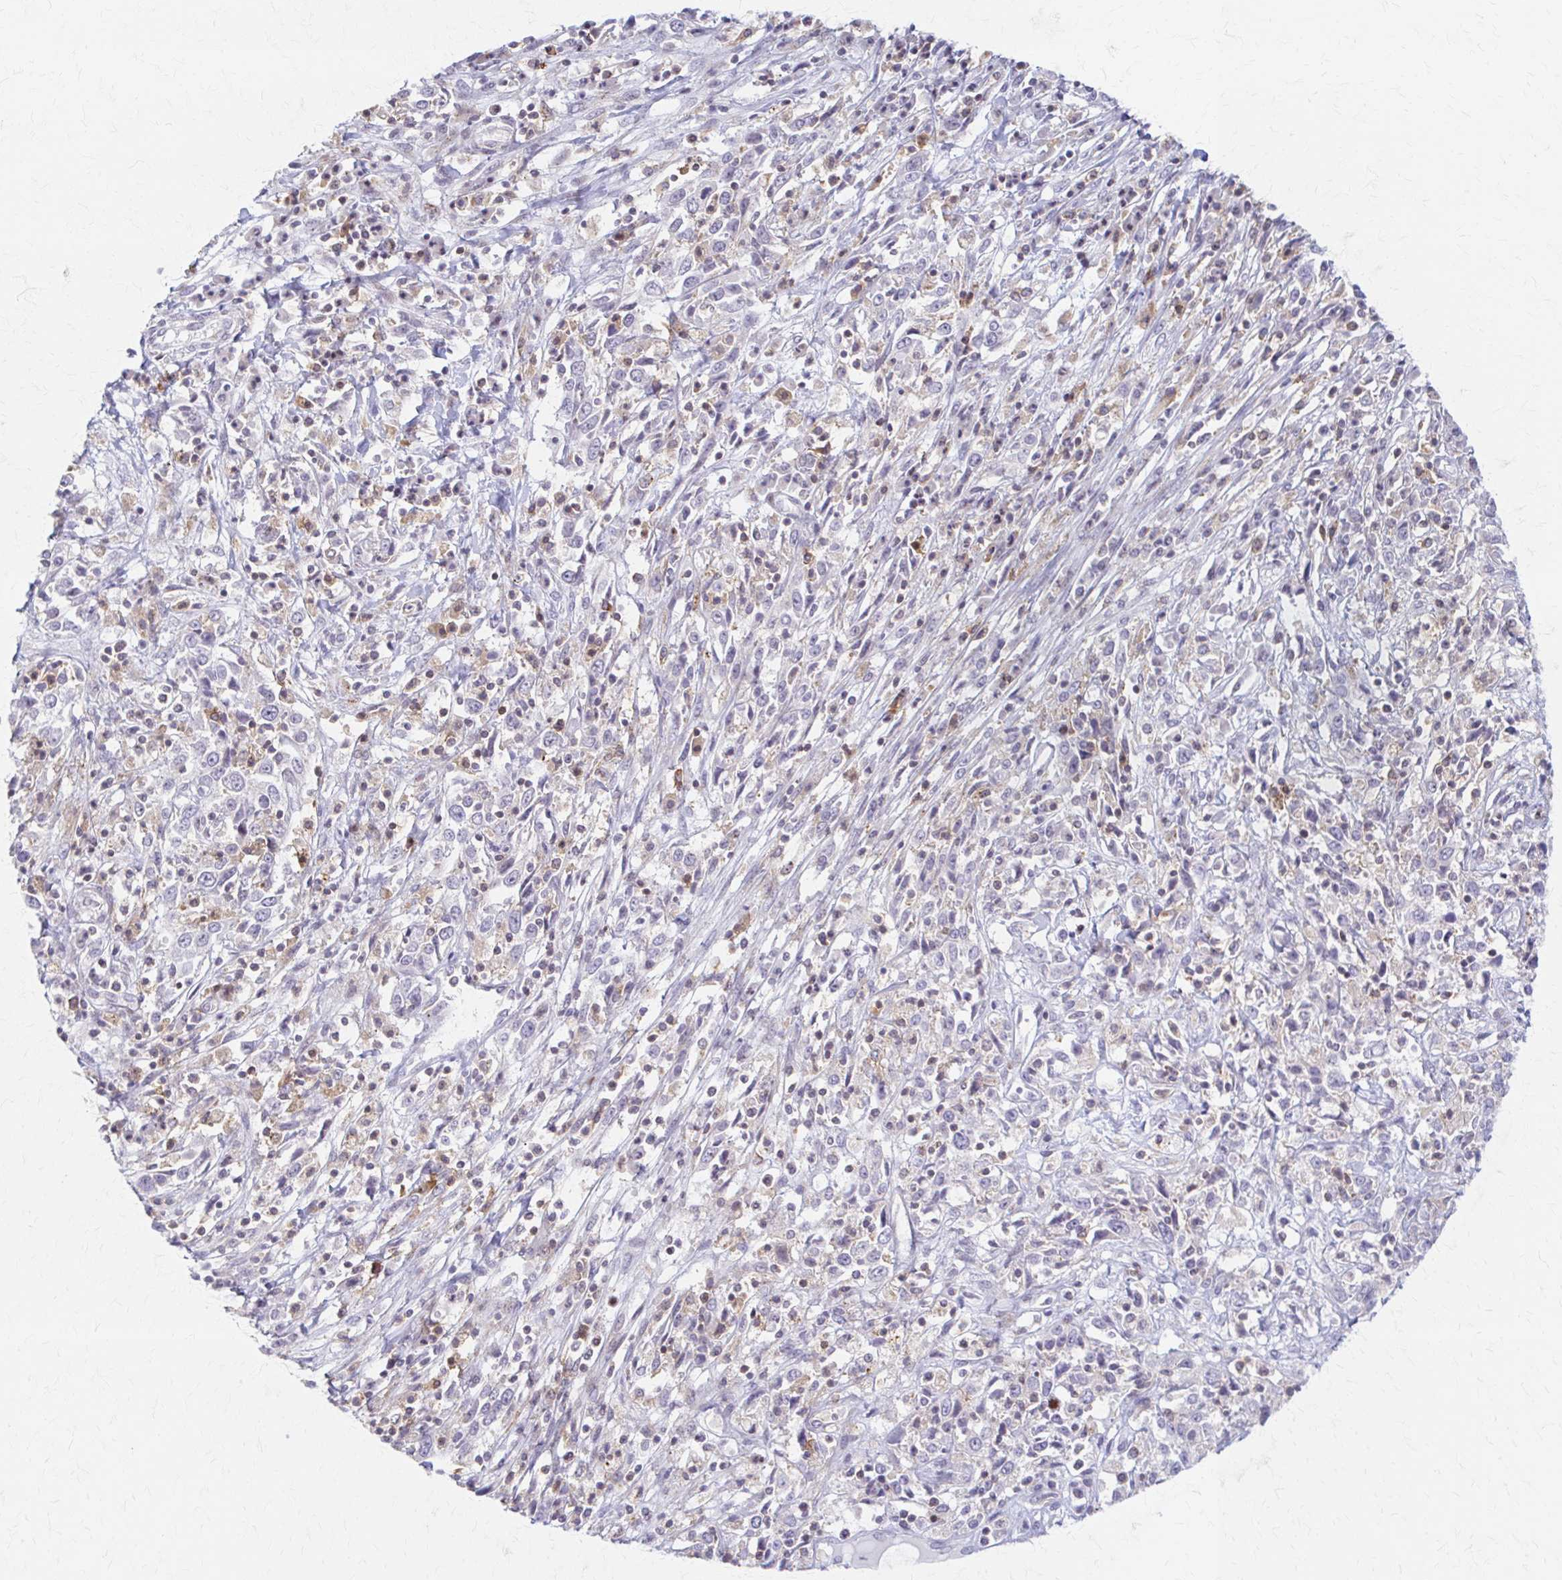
{"staining": {"intensity": "negative", "quantity": "none", "location": "none"}, "tissue": "cervical cancer", "cell_type": "Tumor cells", "image_type": "cancer", "snomed": [{"axis": "morphology", "description": "Adenocarcinoma, NOS"}, {"axis": "topography", "description": "Cervix"}], "caption": "Tumor cells are negative for protein expression in human cervical cancer (adenocarcinoma).", "gene": "ARHGAP35", "patient": {"sex": "female", "age": 40}}